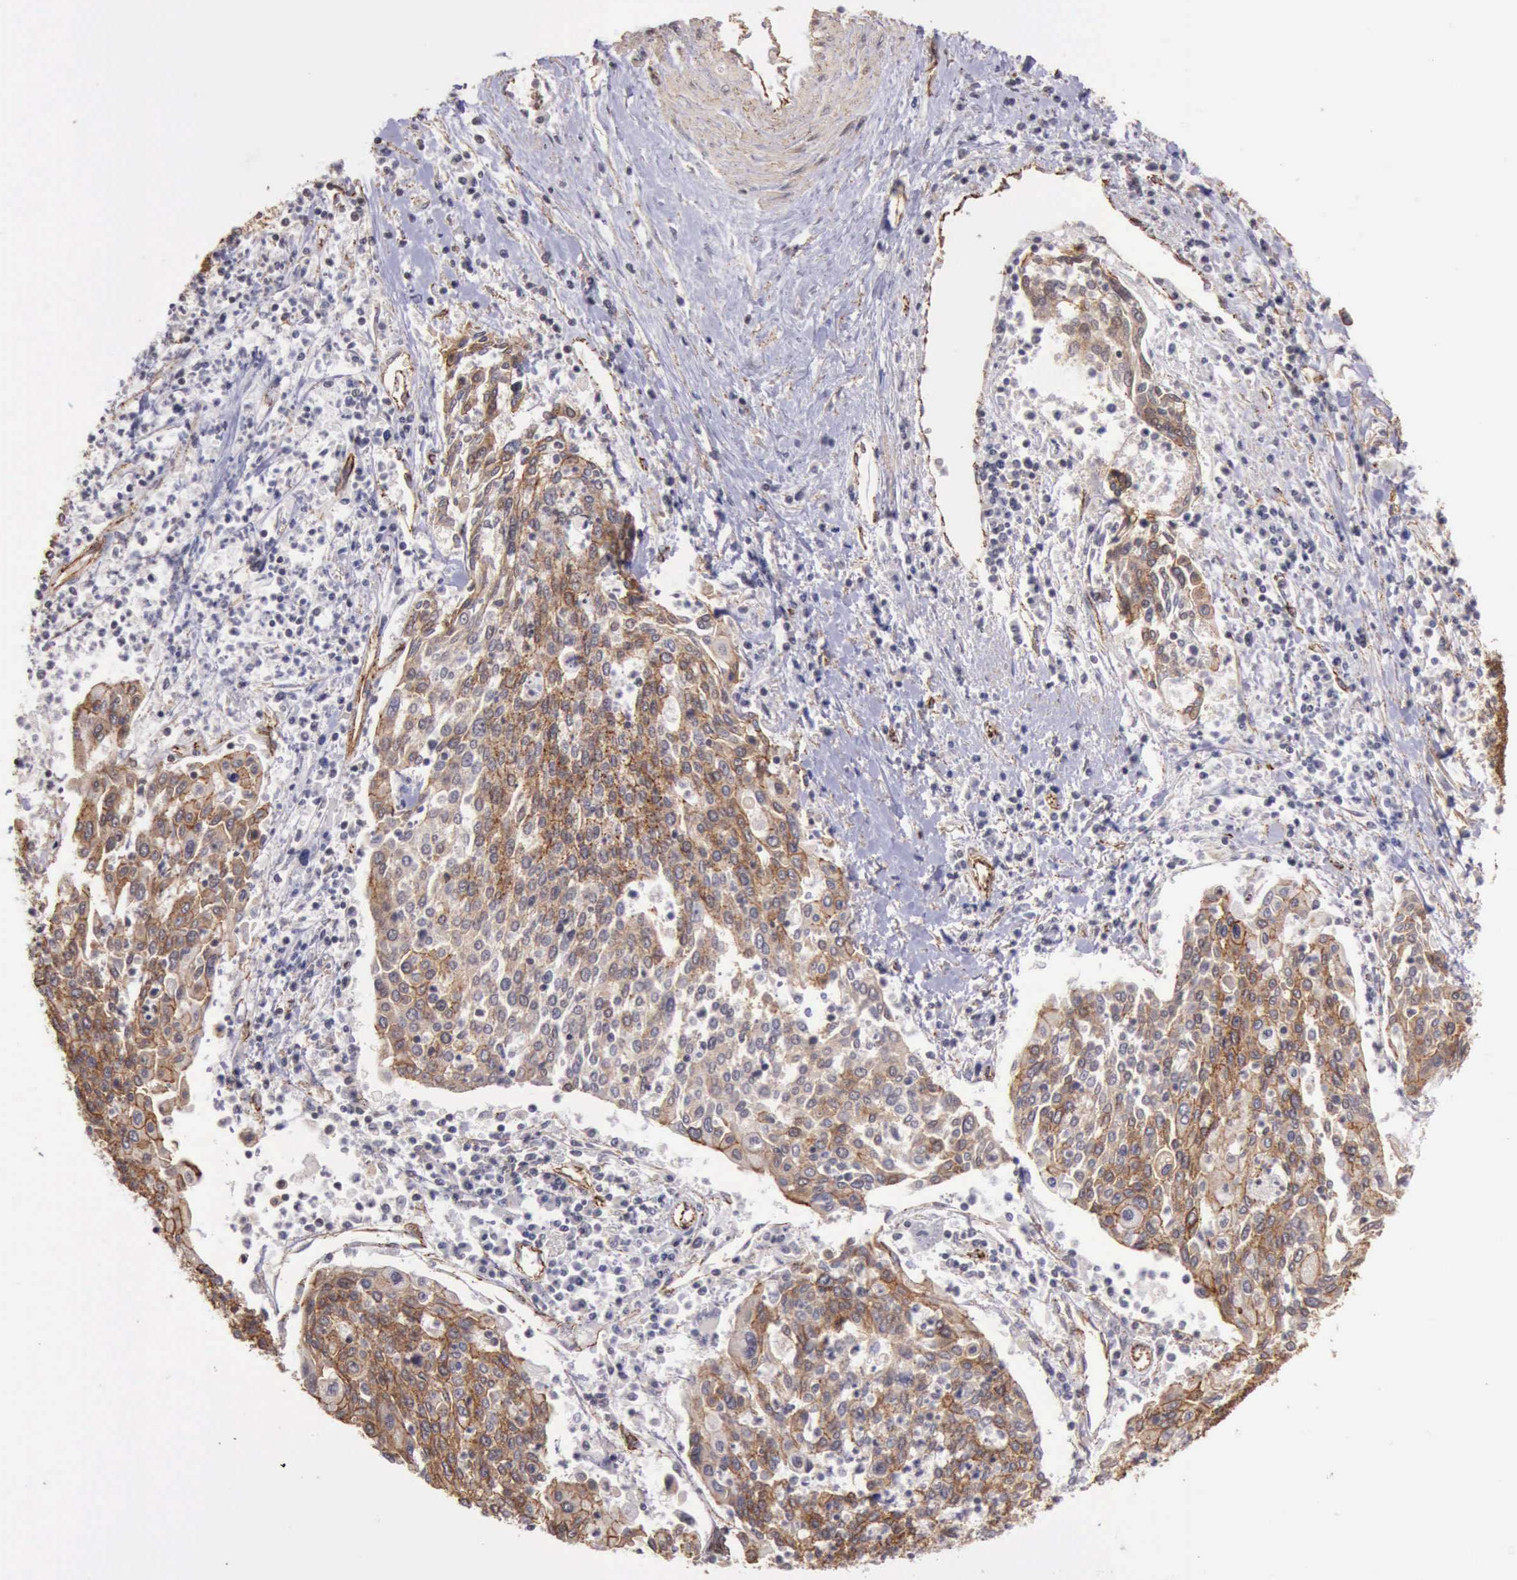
{"staining": {"intensity": "weak", "quantity": ">75%", "location": "cytoplasmic/membranous"}, "tissue": "cervical cancer", "cell_type": "Tumor cells", "image_type": "cancer", "snomed": [{"axis": "morphology", "description": "Squamous cell carcinoma, NOS"}, {"axis": "topography", "description": "Cervix"}], "caption": "Cervical cancer (squamous cell carcinoma) stained with immunohistochemistry (IHC) demonstrates weak cytoplasmic/membranous positivity in approximately >75% of tumor cells.", "gene": "CTNNB1", "patient": {"sex": "female", "age": 40}}